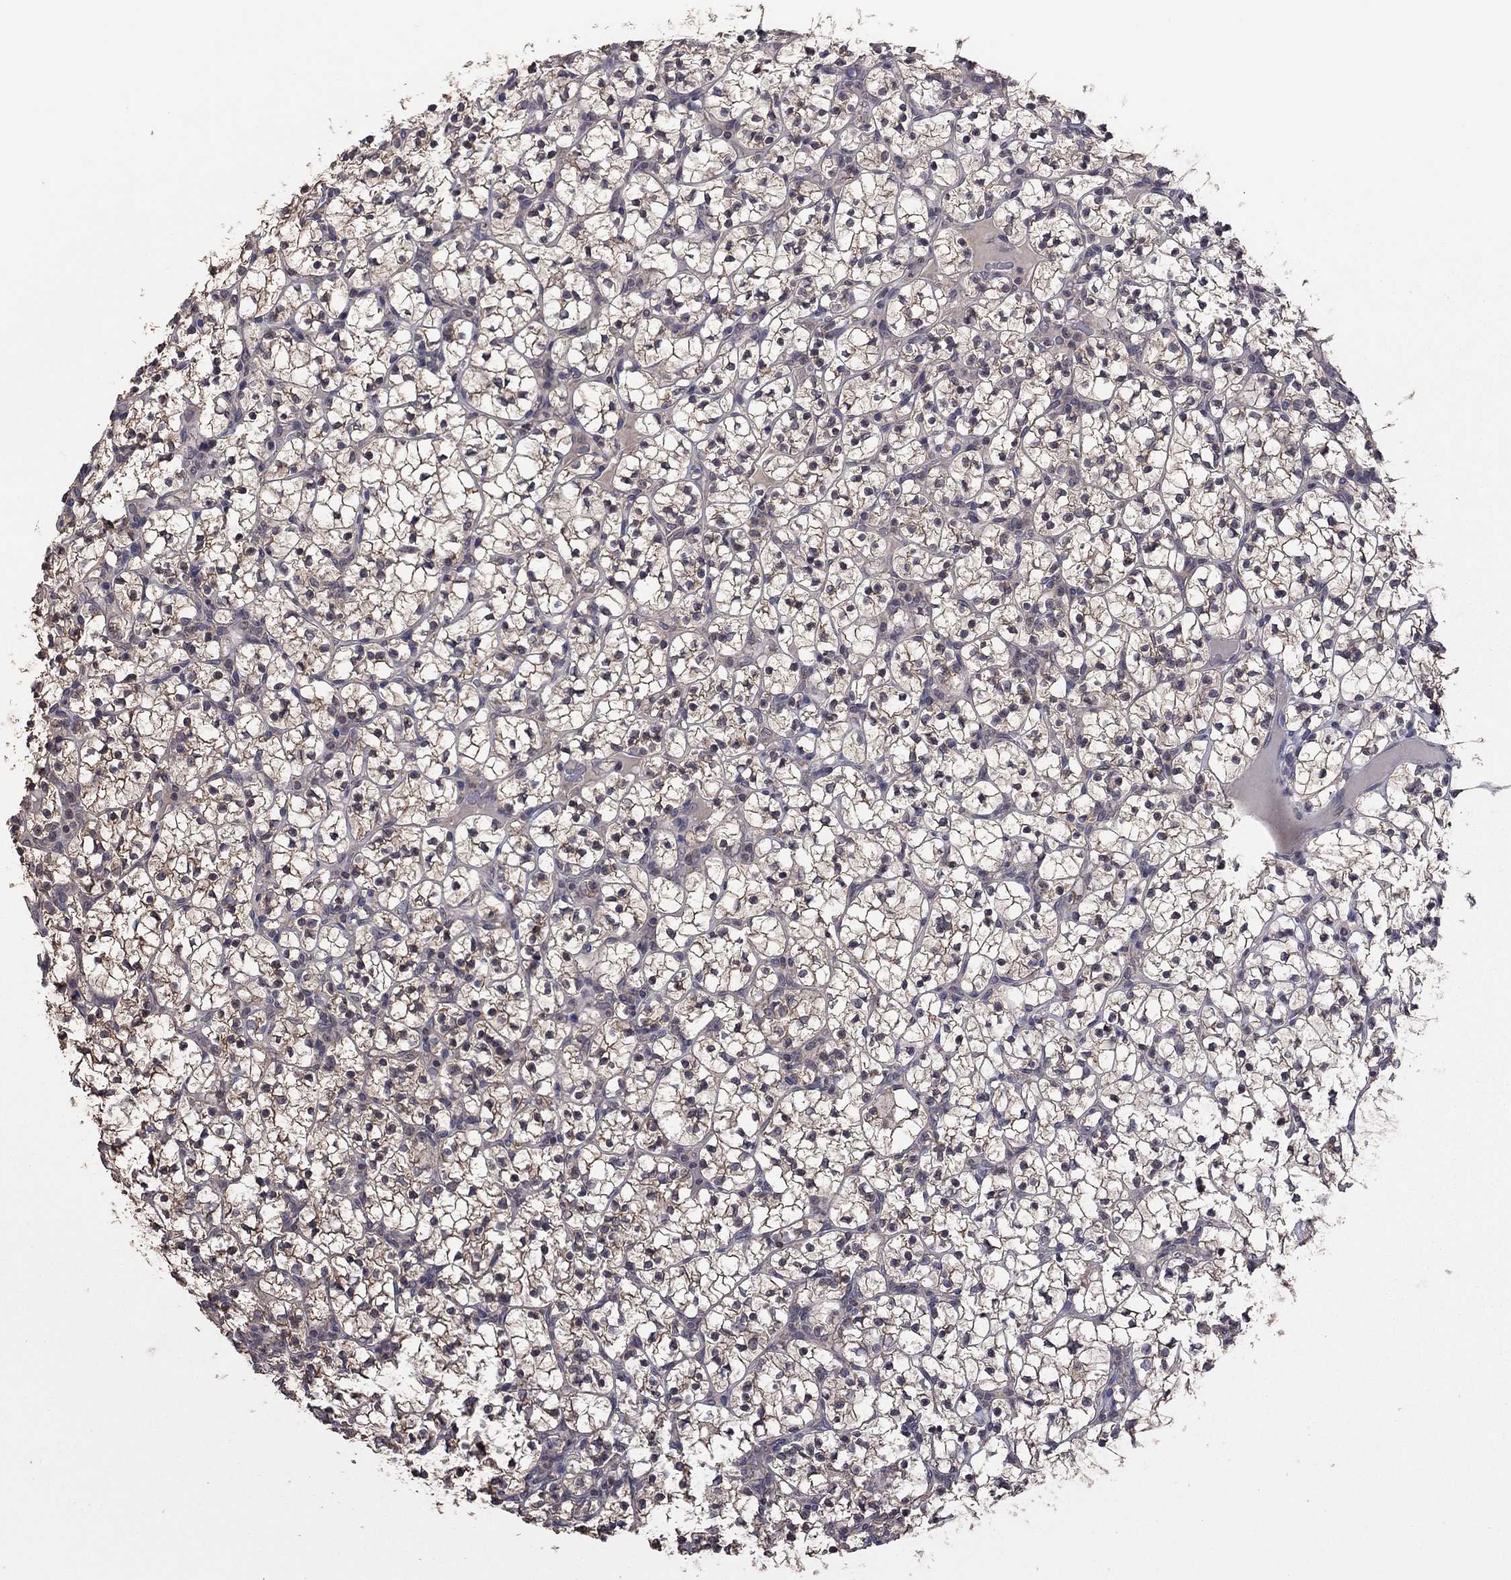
{"staining": {"intensity": "weak", "quantity": ">75%", "location": "cytoplasmic/membranous"}, "tissue": "renal cancer", "cell_type": "Tumor cells", "image_type": "cancer", "snomed": [{"axis": "morphology", "description": "Adenocarcinoma, NOS"}, {"axis": "topography", "description": "Kidney"}], "caption": "Immunohistochemical staining of adenocarcinoma (renal) reveals weak cytoplasmic/membranous protein expression in approximately >75% of tumor cells.", "gene": "TSNARE1", "patient": {"sex": "female", "age": 89}}